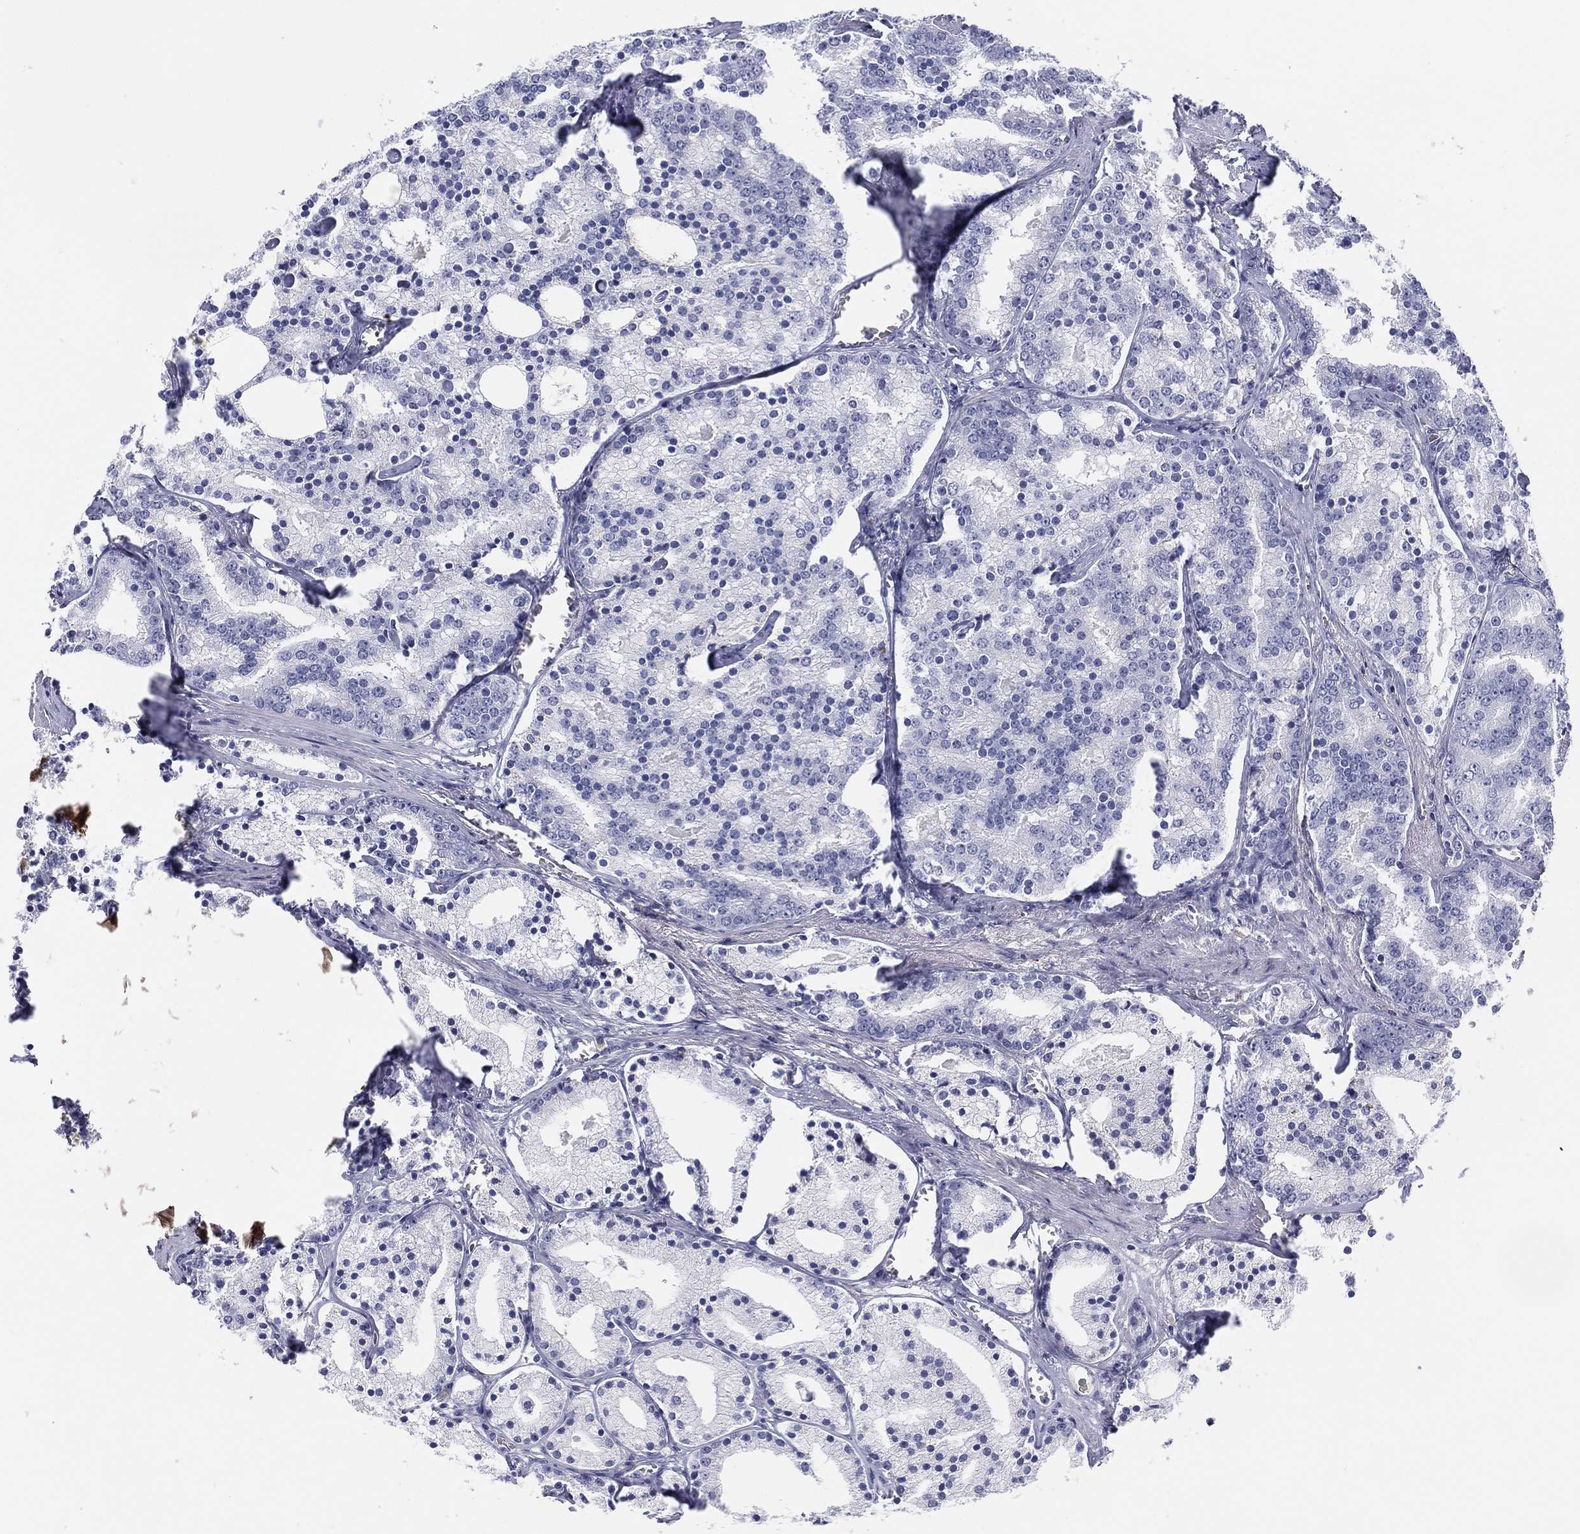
{"staining": {"intensity": "negative", "quantity": "none", "location": "none"}, "tissue": "prostate cancer", "cell_type": "Tumor cells", "image_type": "cancer", "snomed": [{"axis": "morphology", "description": "Adenocarcinoma, NOS"}, {"axis": "topography", "description": "Prostate"}], "caption": "Photomicrograph shows no significant protein staining in tumor cells of prostate adenocarcinoma.", "gene": "MLF1", "patient": {"sex": "male", "age": 69}}